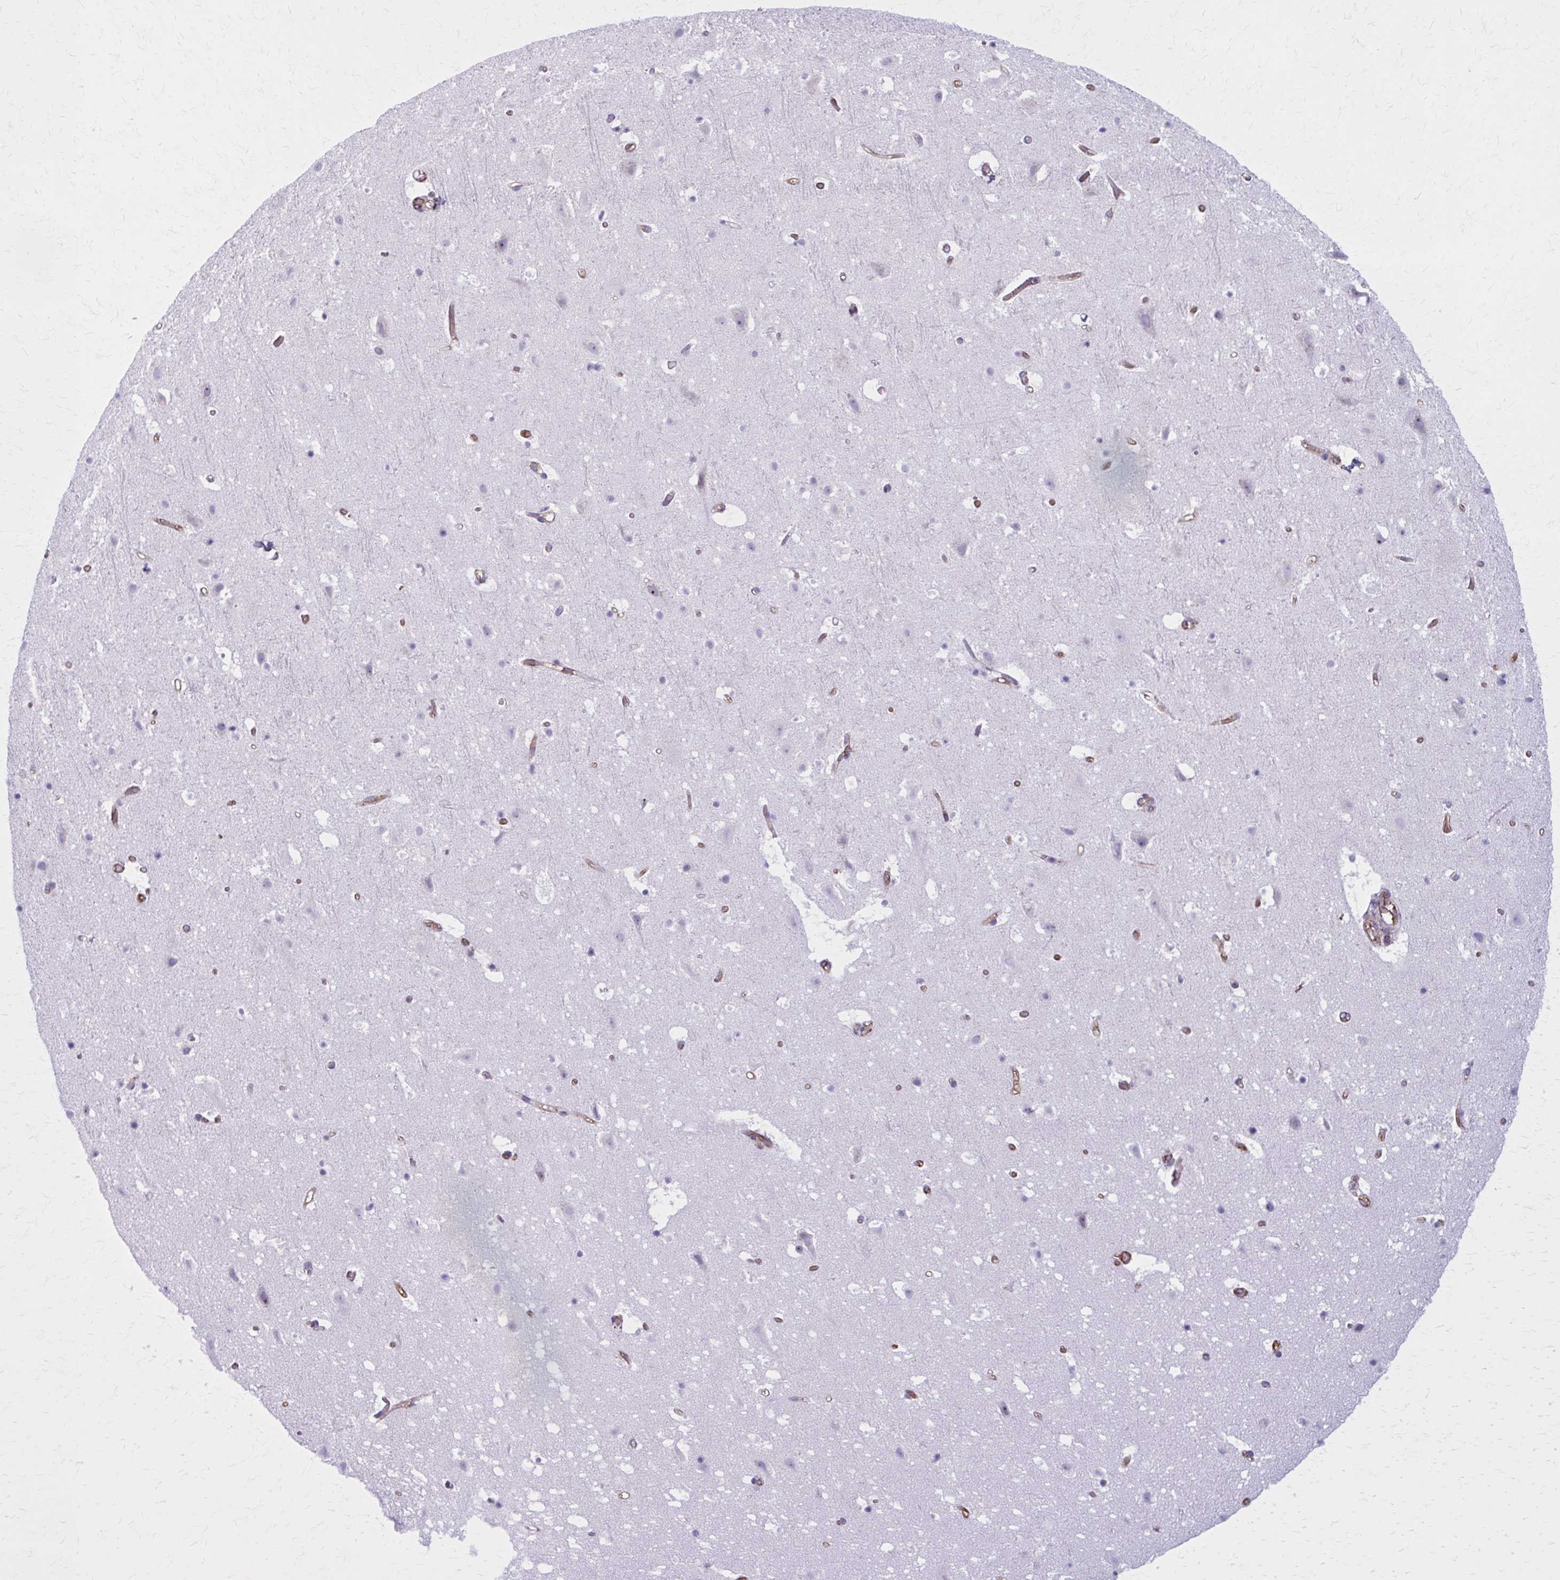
{"staining": {"intensity": "moderate", "quantity": ">75%", "location": "cytoplasmic/membranous"}, "tissue": "cerebral cortex", "cell_type": "Endothelial cells", "image_type": "normal", "snomed": [{"axis": "morphology", "description": "Normal tissue, NOS"}, {"axis": "topography", "description": "Cerebral cortex"}], "caption": "Immunohistochemistry (IHC) image of normal cerebral cortex: human cerebral cortex stained using IHC reveals medium levels of moderate protein expression localized specifically in the cytoplasmic/membranous of endothelial cells, appearing as a cytoplasmic/membranous brown color.", "gene": "ZDHHC7", "patient": {"sex": "female", "age": 42}}